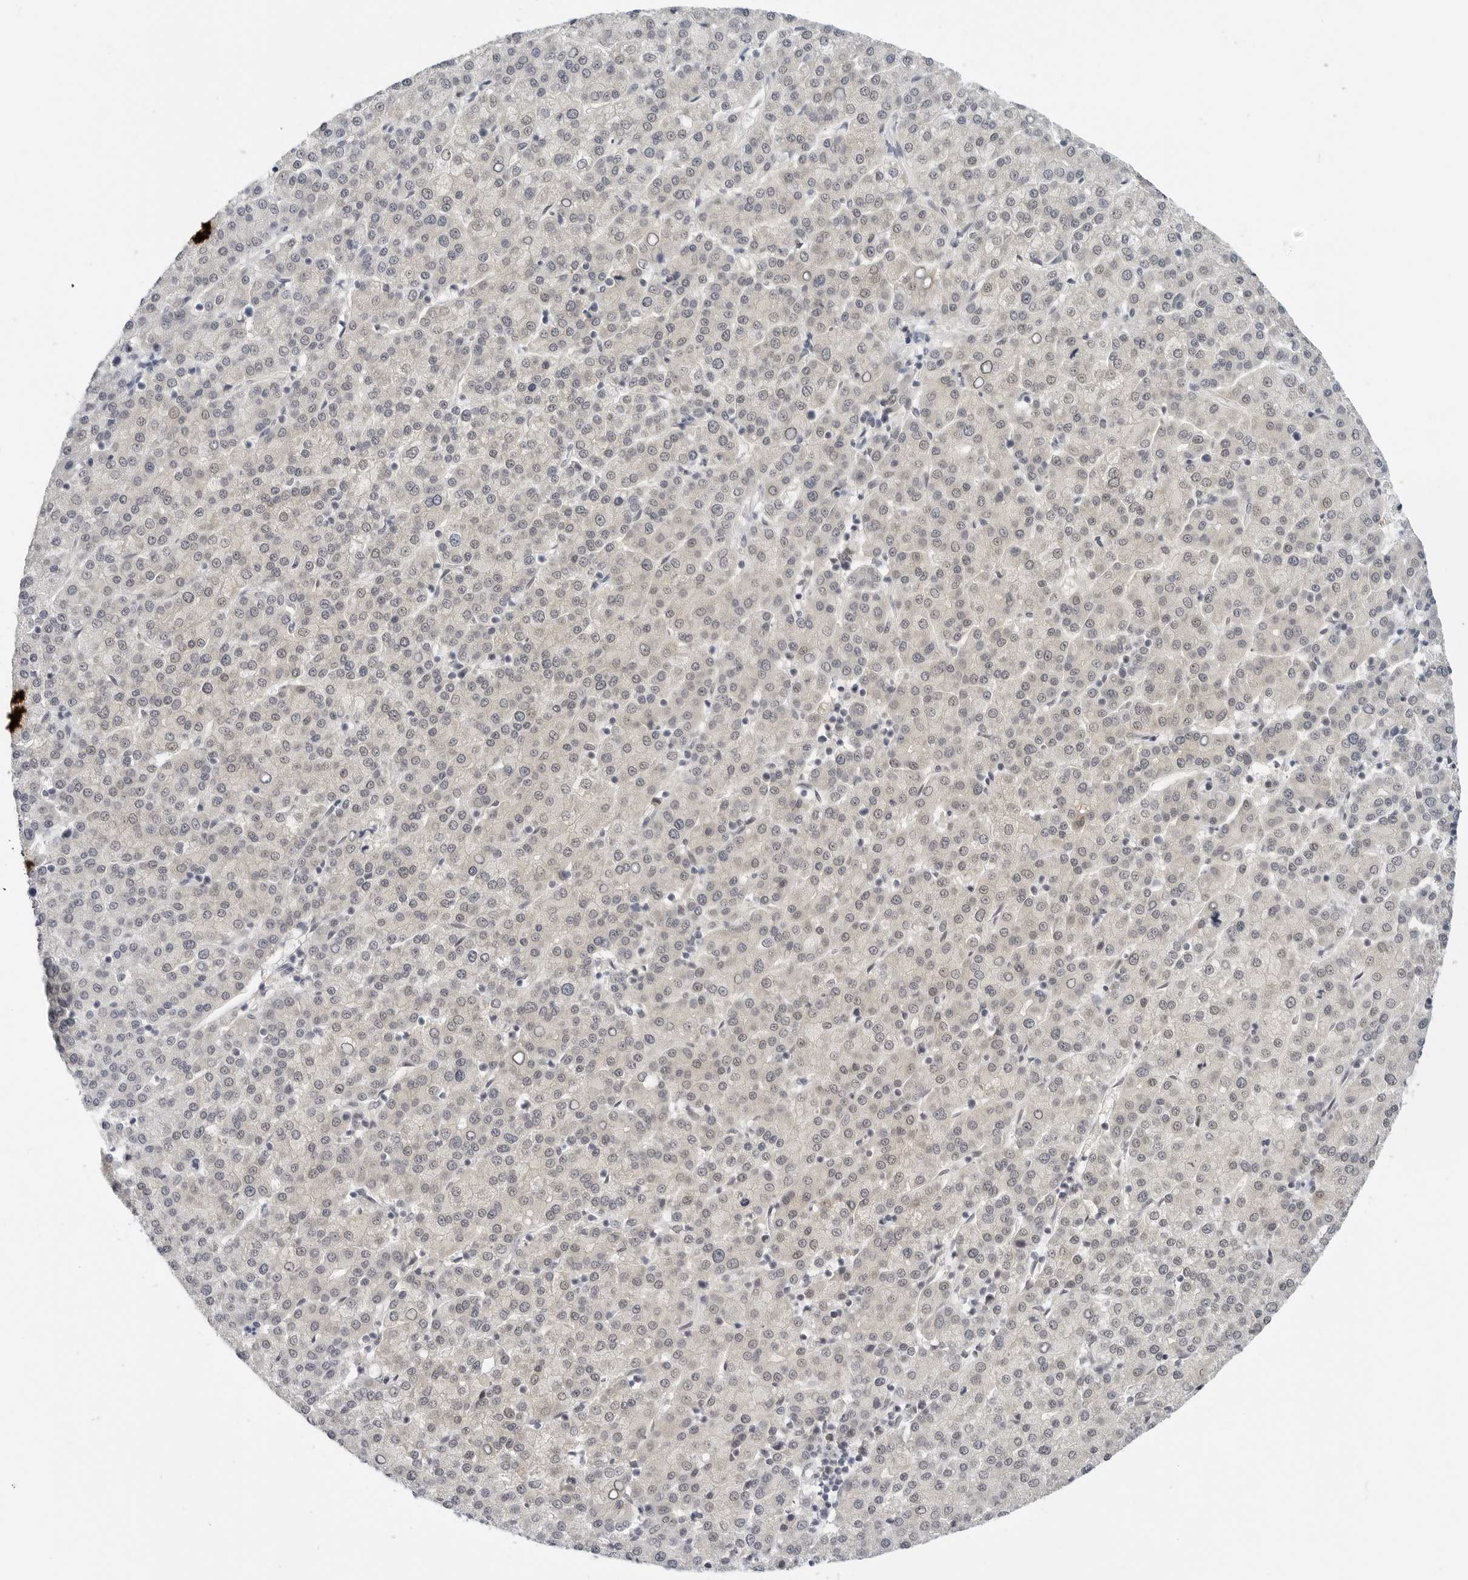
{"staining": {"intensity": "weak", "quantity": "<25%", "location": "nuclear"}, "tissue": "liver cancer", "cell_type": "Tumor cells", "image_type": "cancer", "snomed": [{"axis": "morphology", "description": "Carcinoma, Hepatocellular, NOS"}, {"axis": "topography", "description": "Liver"}], "caption": "Immunohistochemistry micrograph of hepatocellular carcinoma (liver) stained for a protein (brown), which demonstrates no expression in tumor cells.", "gene": "TSEN2", "patient": {"sex": "female", "age": 58}}